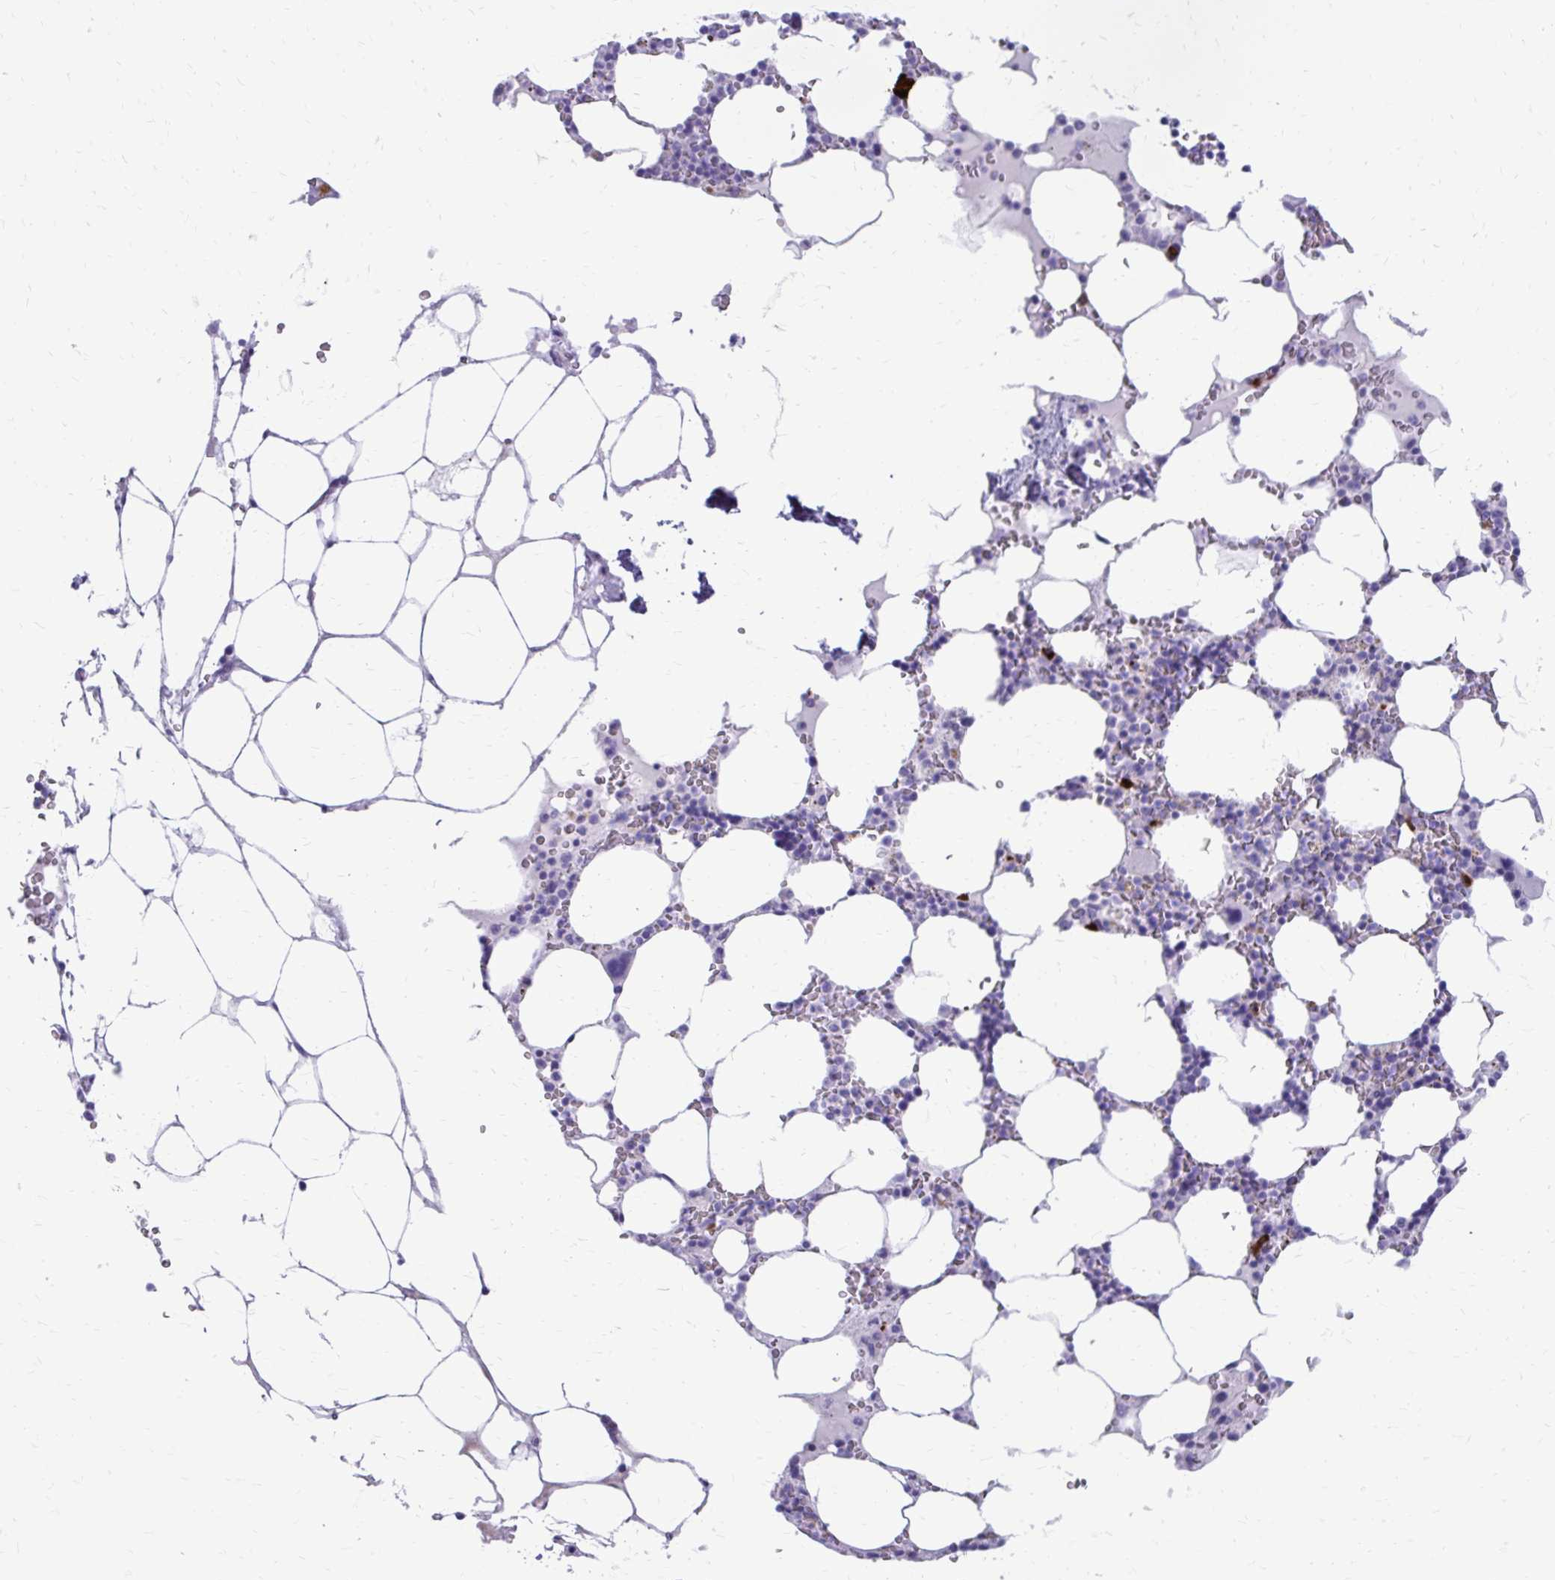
{"staining": {"intensity": "strong", "quantity": "<25%", "location": "cytoplasmic/membranous"}, "tissue": "bone marrow", "cell_type": "Hematopoietic cells", "image_type": "normal", "snomed": [{"axis": "morphology", "description": "Normal tissue, NOS"}, {"axis": "topography", "description": "Bone marrow"}], "caption": "Protein staining by immunohistochemistry (IHC) demonstrates strong cytoplasmic/membranous staining in approximately <25% of hematopoietic cells in benign bone marrow.", "gene": "SATL1", "patient": {"sex": "male", "age": 64}}